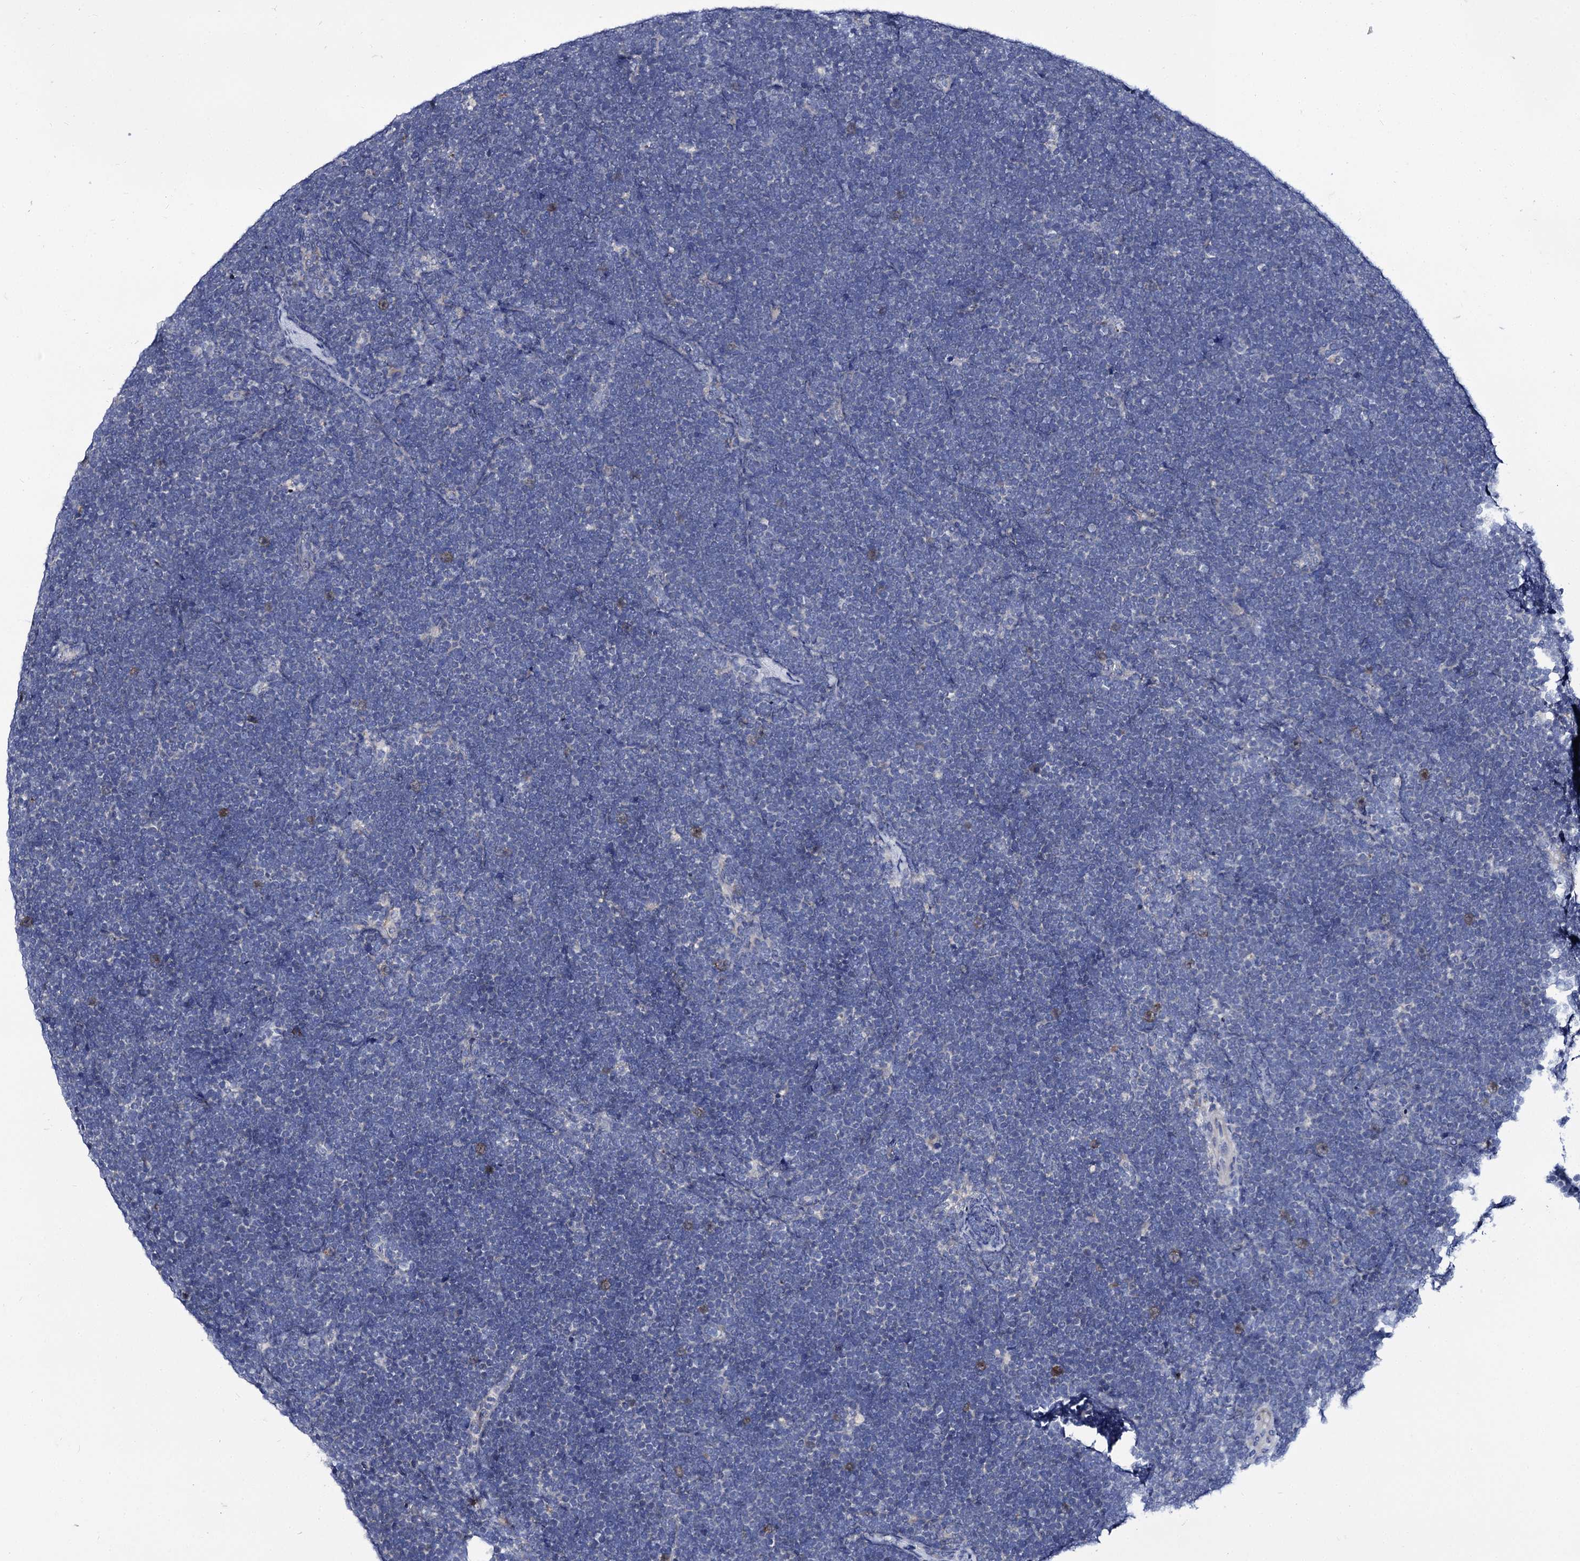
{"staining": {"intensity": "negative", "quantity": "none", "location": "none"}, "tissue": "lymphoma", "cell_type": "Tumor cells", "image_type": "cancer", "snomed": [{"axis": "morphology", "description": "Malignant lymphoma, non-Hodgkin's type, High grade"}, {"axis": "topography", "description": "Lymph node"}], "caption": "High magnification brightfield microscopy of high-grade malignant lymphoma, non-Hodgkin's type stained with DAB (brown) and counterstained with hematoxylin (blue): tumor cells show no significant expression. (Brightfield microscopy of DAB IHC at high magnification).", "gene": "PANX2", "patient": {"sex": "male", "age": 13}}